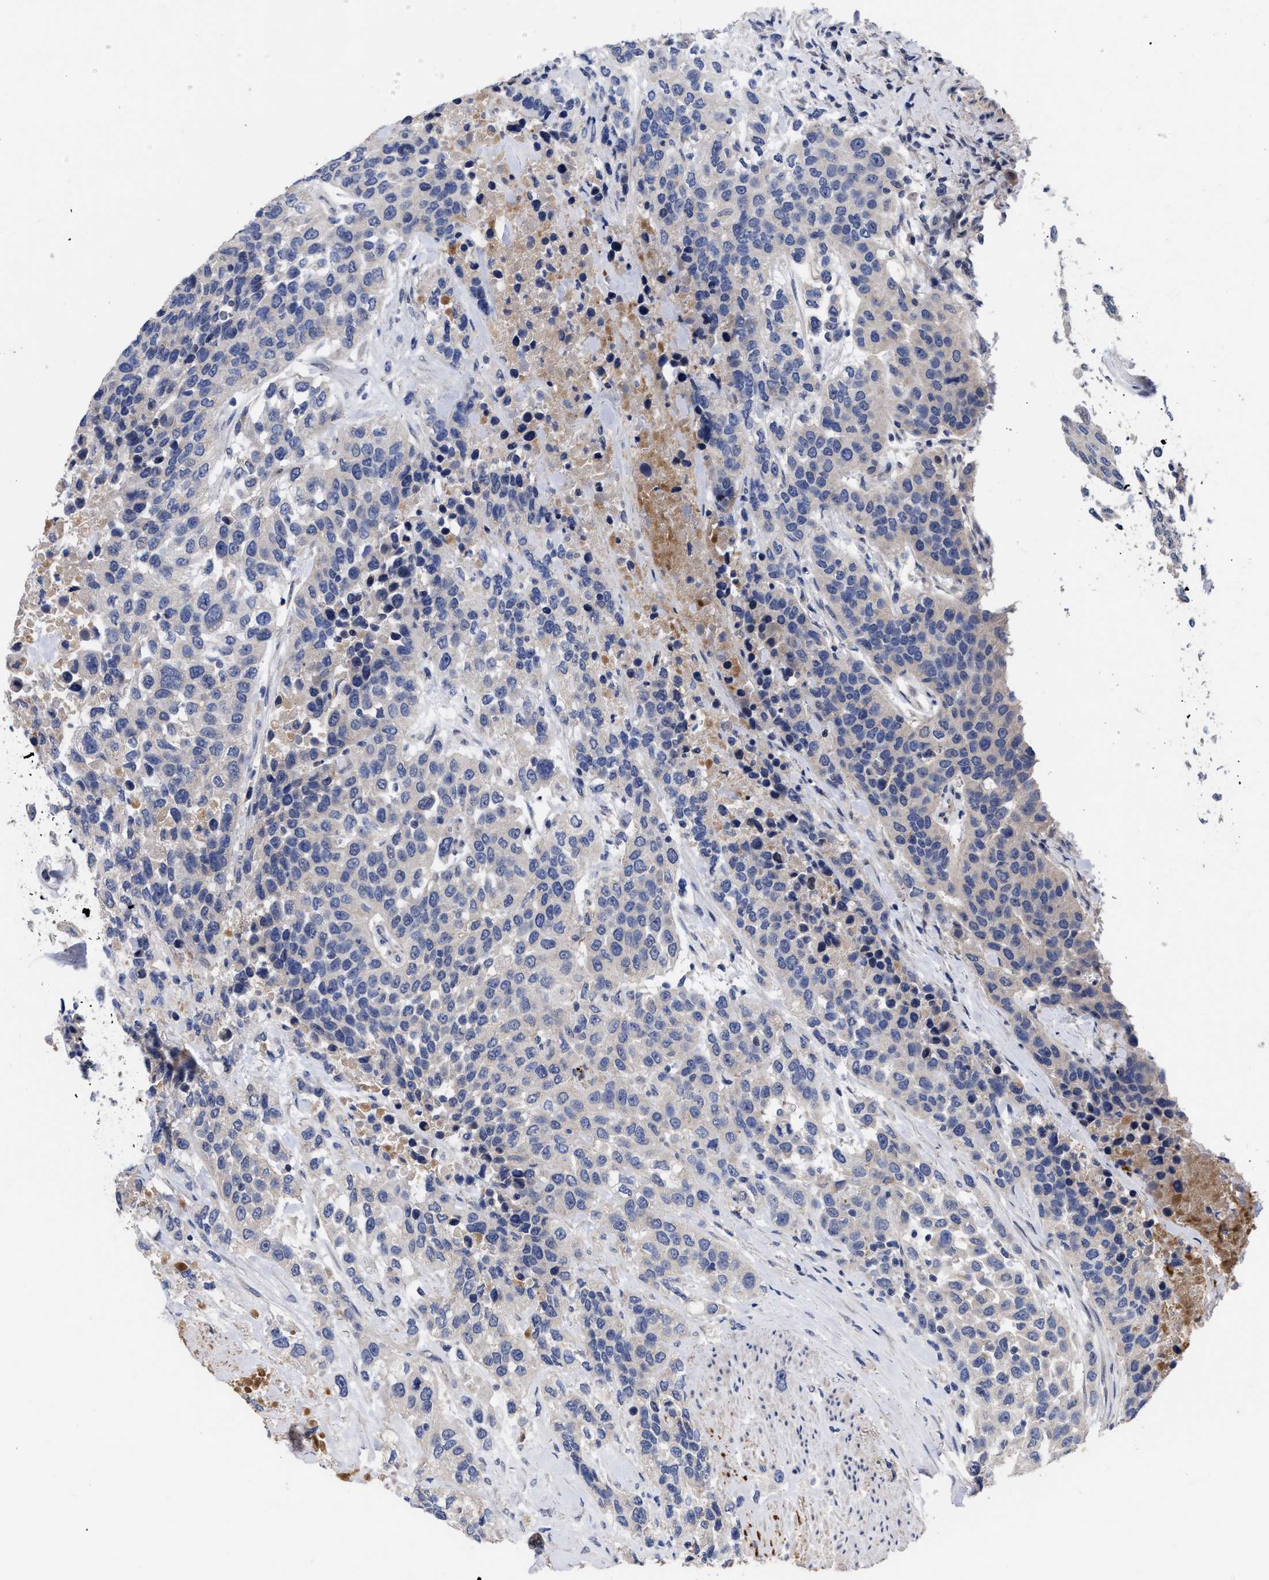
{"staining": {"intensity": "negative", "quantity": "none", "location": "none"}, "tissue": "urothelial cancer", "cell_type": "Tumor cells", "image_type": "cancer", "snomed": [{"axis": "morphology", "description": "Urothelial carcinoma, High grade"}, {"axis": "topography", "description": "Urinary bladder"}], "caption": "Photomicrograph shows no significant protein staining in tumor cells of urothelial cancer.", "gene": "CCN5", "patient": {"sex": "female", "age": 80}}